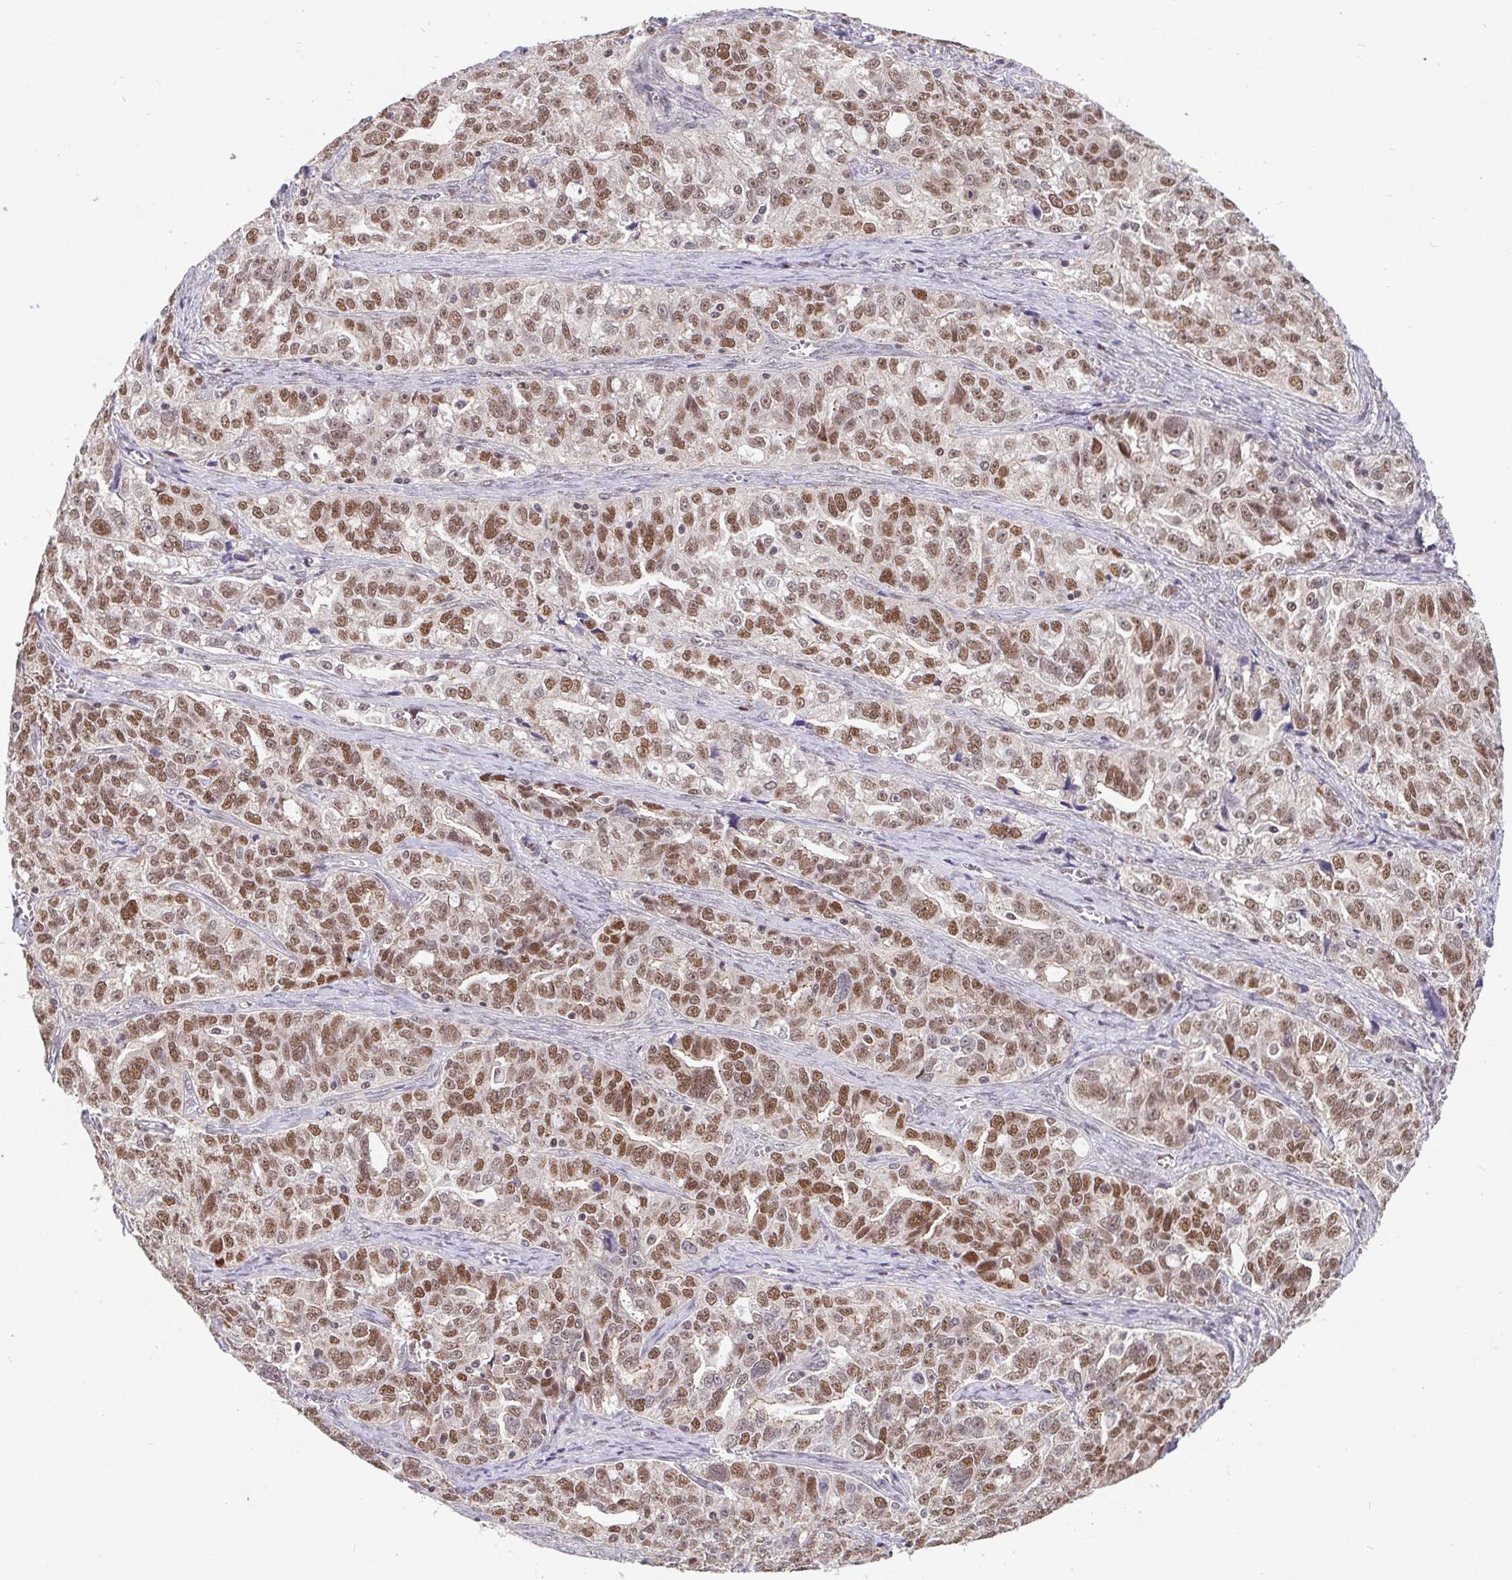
{"staining": {"intensity": "moderate", "quantity": ">75%", "location": "nuclear"}, "tissue": "ovarian cancer", "cell_type": "Tumor cells", "image_type": "cancer", "snomed": [{"axis": "morphology", "description": "Cystadenocarcinoma, serous, NOS"}, {"axis": "topography", "description": "Ovary"}], "caption": "Serous cystadenocarcinoma (ovarian) stained with immunohistochemistry (IHC) reveals moderate nuclear positivity in approximately >75% of tumor cells.", "gene": "POU2F1", "patient": {"sex": "female", "age": 51}}